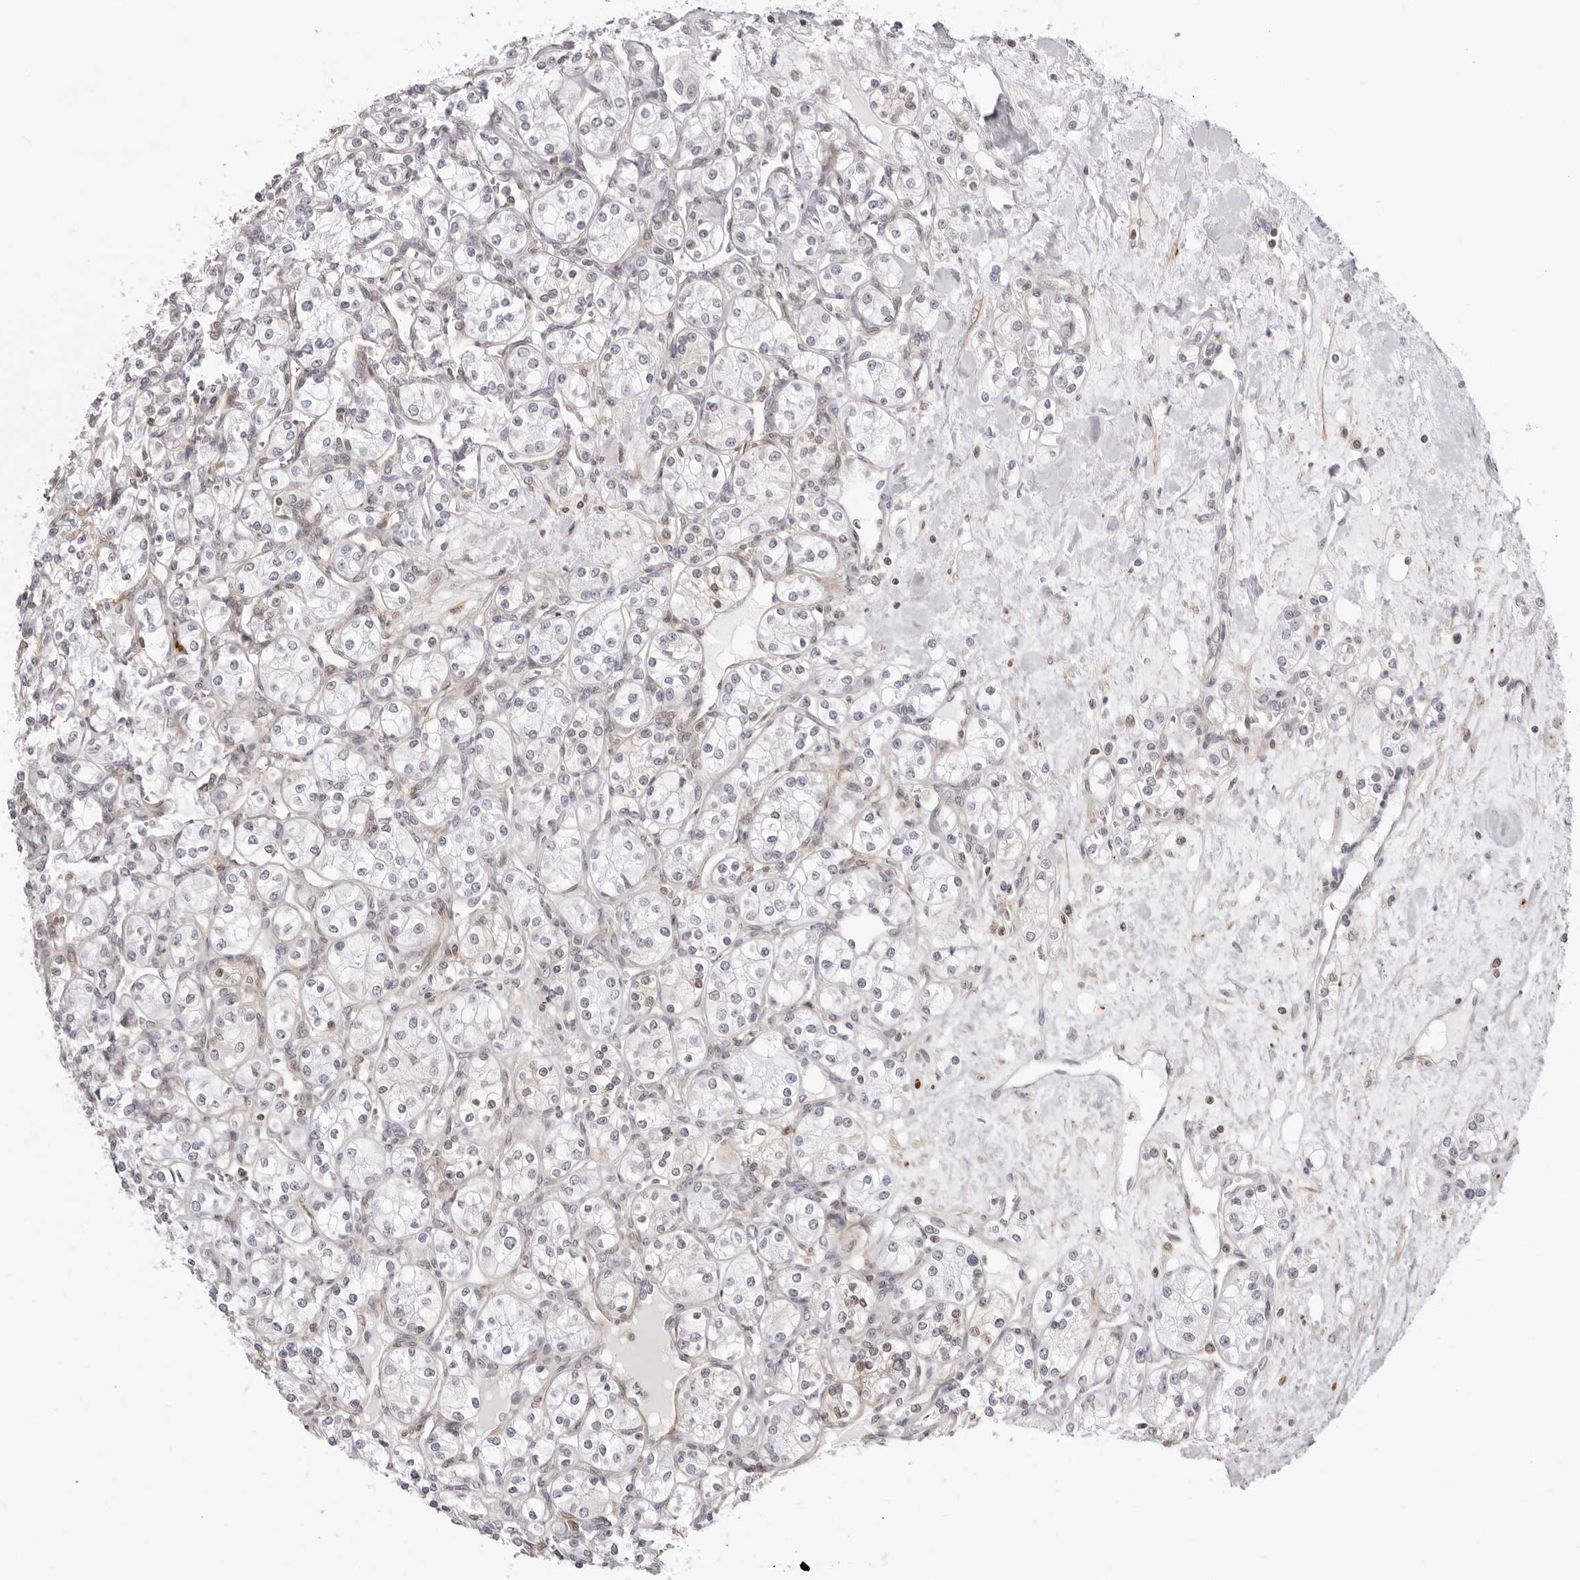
{"staining": {"intensity": "weak", "quantity": "<25%", "location": "cytoplasmic/membranous"}, "tissue": "renal cancer", "cell_type": "Tumor cells", "image_type": "cancer", "snomed": [{"axis": "morphology", "description": "Adenocarcinoma, NOS"}, {"axis": "topography", "description": "Kidney"}], "caption": "High power microscopy image of an immunohistochemistry histopathology image of renal cancer (adenocarcinoma), revealing no significant staining in tumor cells.", "gene": "UNK", "patient": {"sex": "male", "age": 77}}